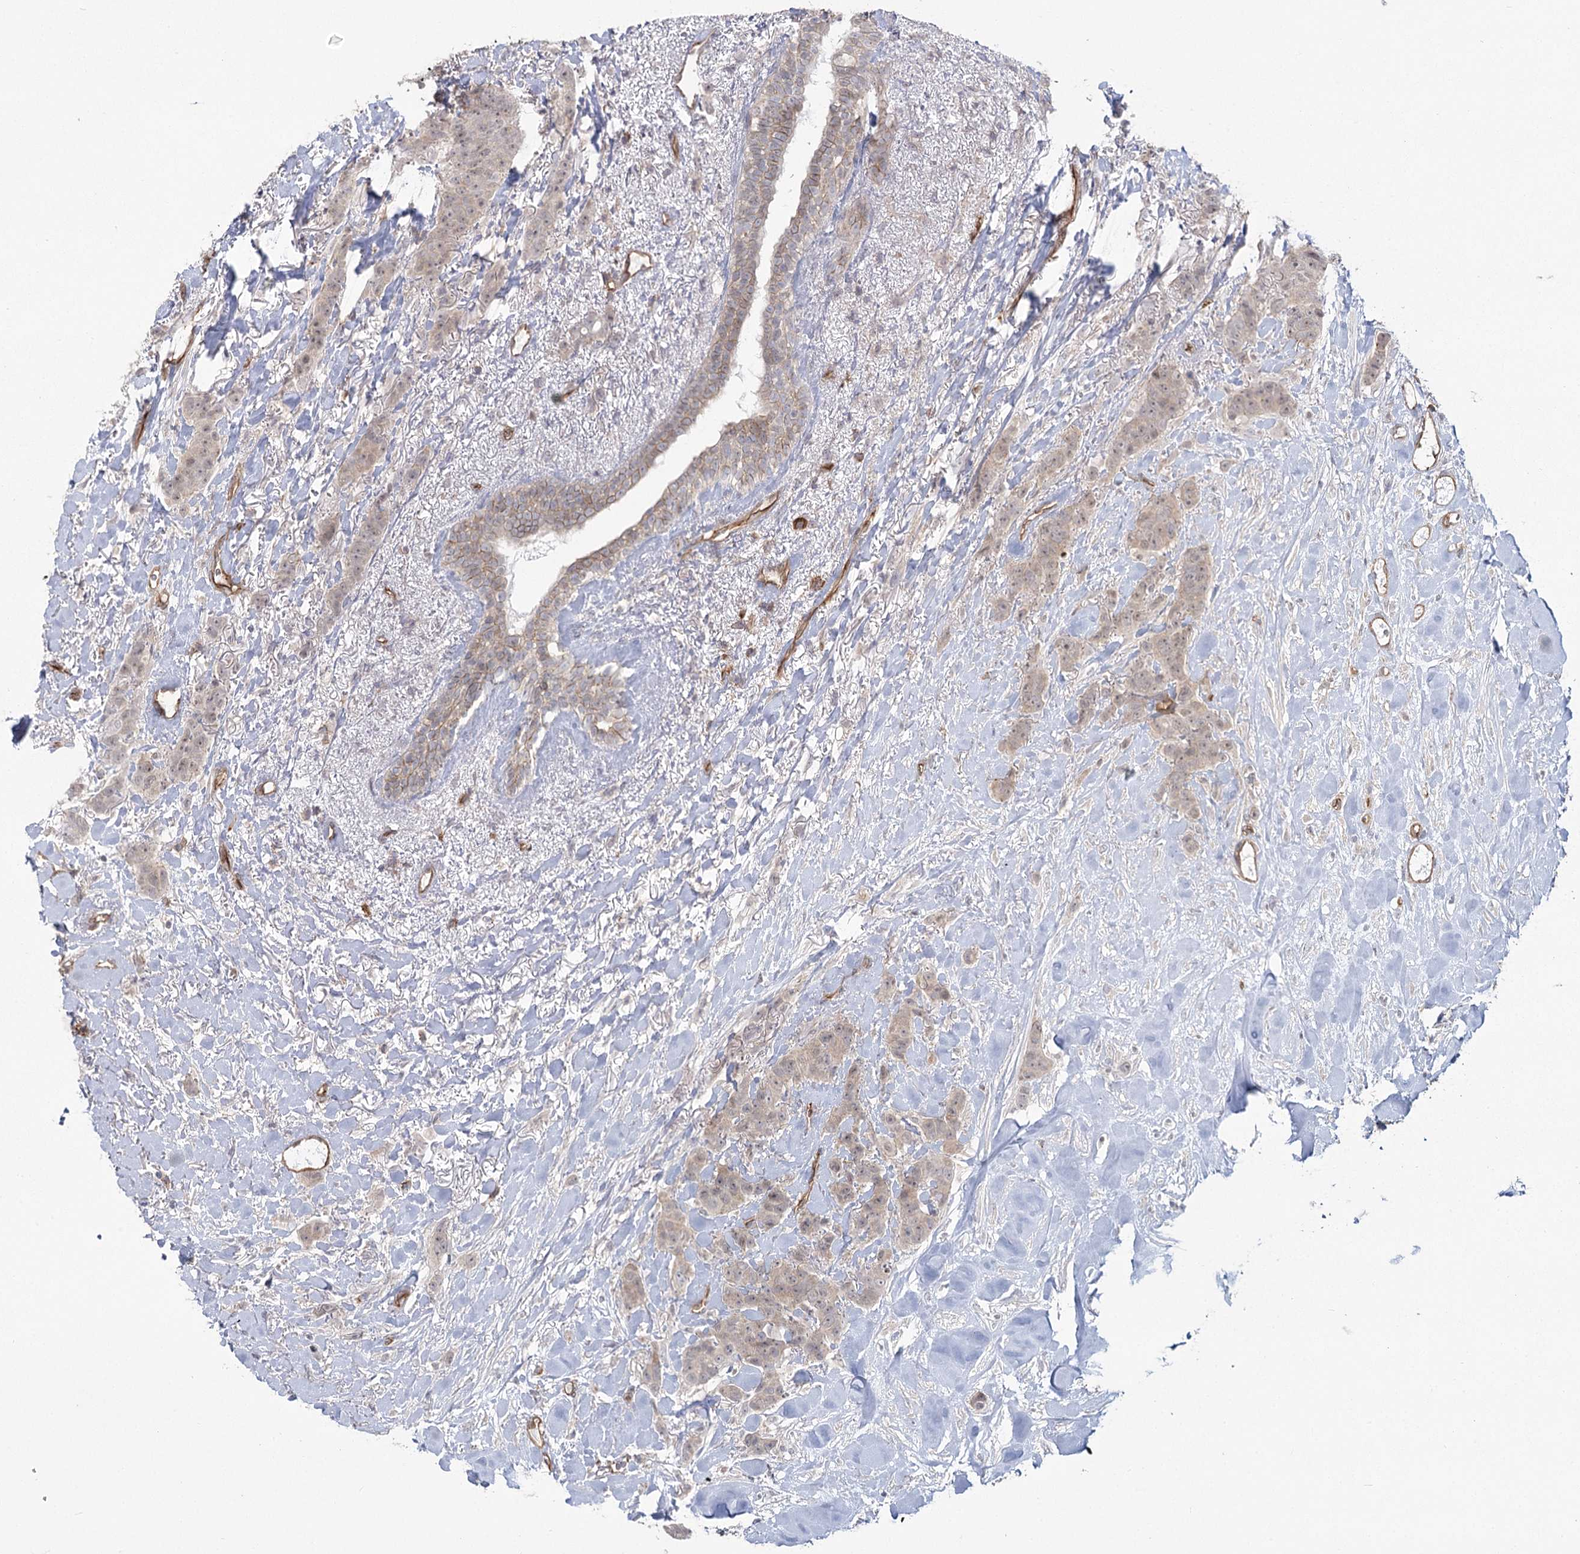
{"staining": {"intensity": "weak", "quantity": "<25%", "location": "cytoplasmic/membranous,nuclear"}, "tissue": "breast cancer", "cell_type": "Tumor cells", "image_type": "cancer", "snomed": [{"axis": "morphology", "description": "Duct carcinoma"}, {"axis": "topography", "description": "Breast"}], "caption": "Immunohistochemistry (IHC) photomicrograph of neoplastic tissue: human breast cancer (invasive ductal carcinoma) stained with DAB (3,3'-diaminobenzidine) shows no significant protein positivity in tumor cells.", "gene": "RPP14", "patient": {"sex": "female", "age": 40}}